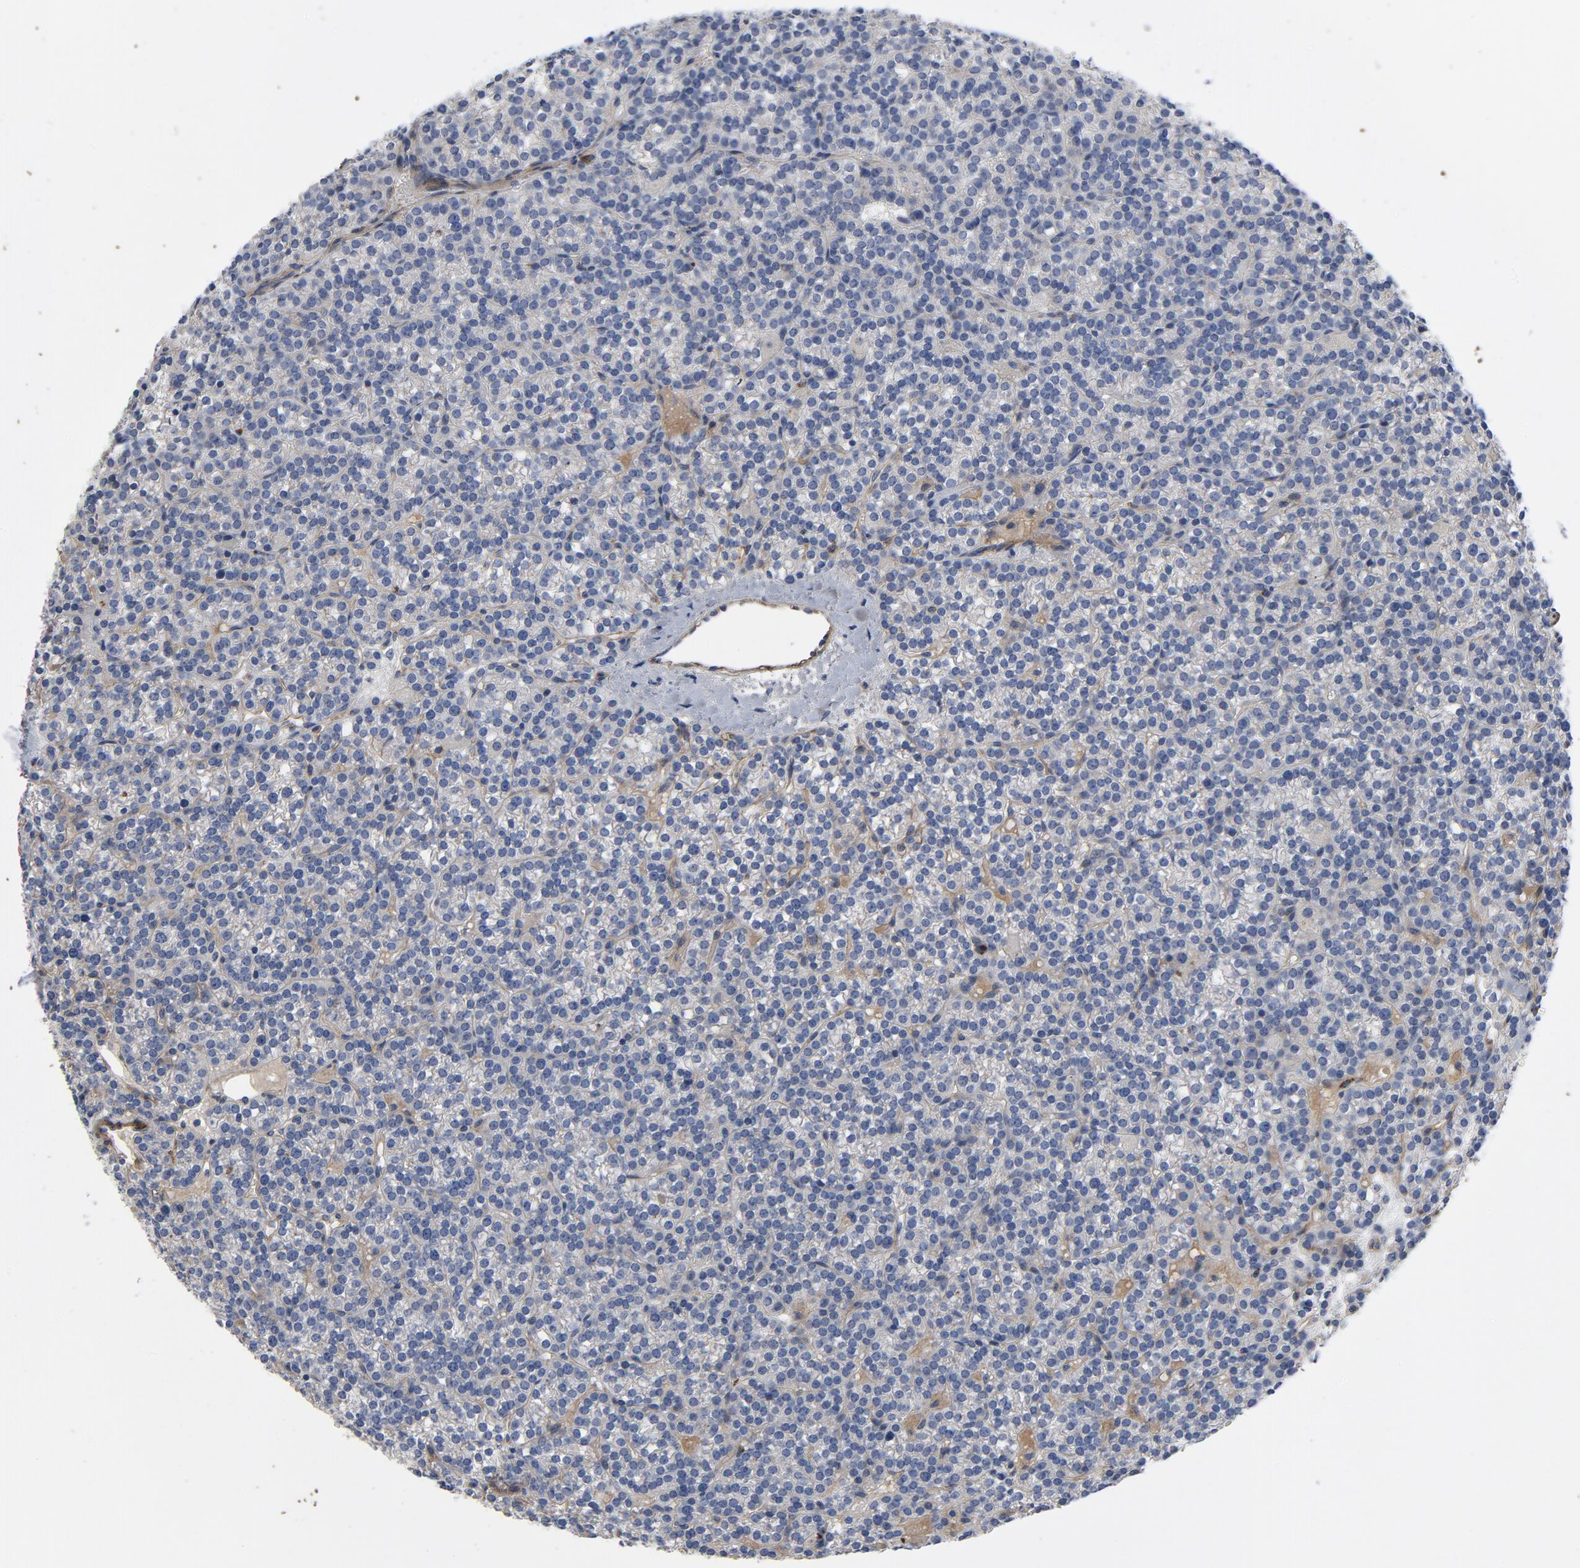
{"staining": {"intensity": "negative", "quantity": "none", "location": "none"}, "tissue": "parathyroid gland", "cell_type": "Glandular cells", "image_type": "normal", "snomed": [{"axis": "morphology", "description": "Normal tissue, NOS"}, {"axis": "topography", "description": "Parathyroid gland"}], "caption": "The image demonstrates no staining of glandular cells in normal parathyroid gland.", "gene": "LAMC1", "patient": {"sex": "female", "age": 50}}